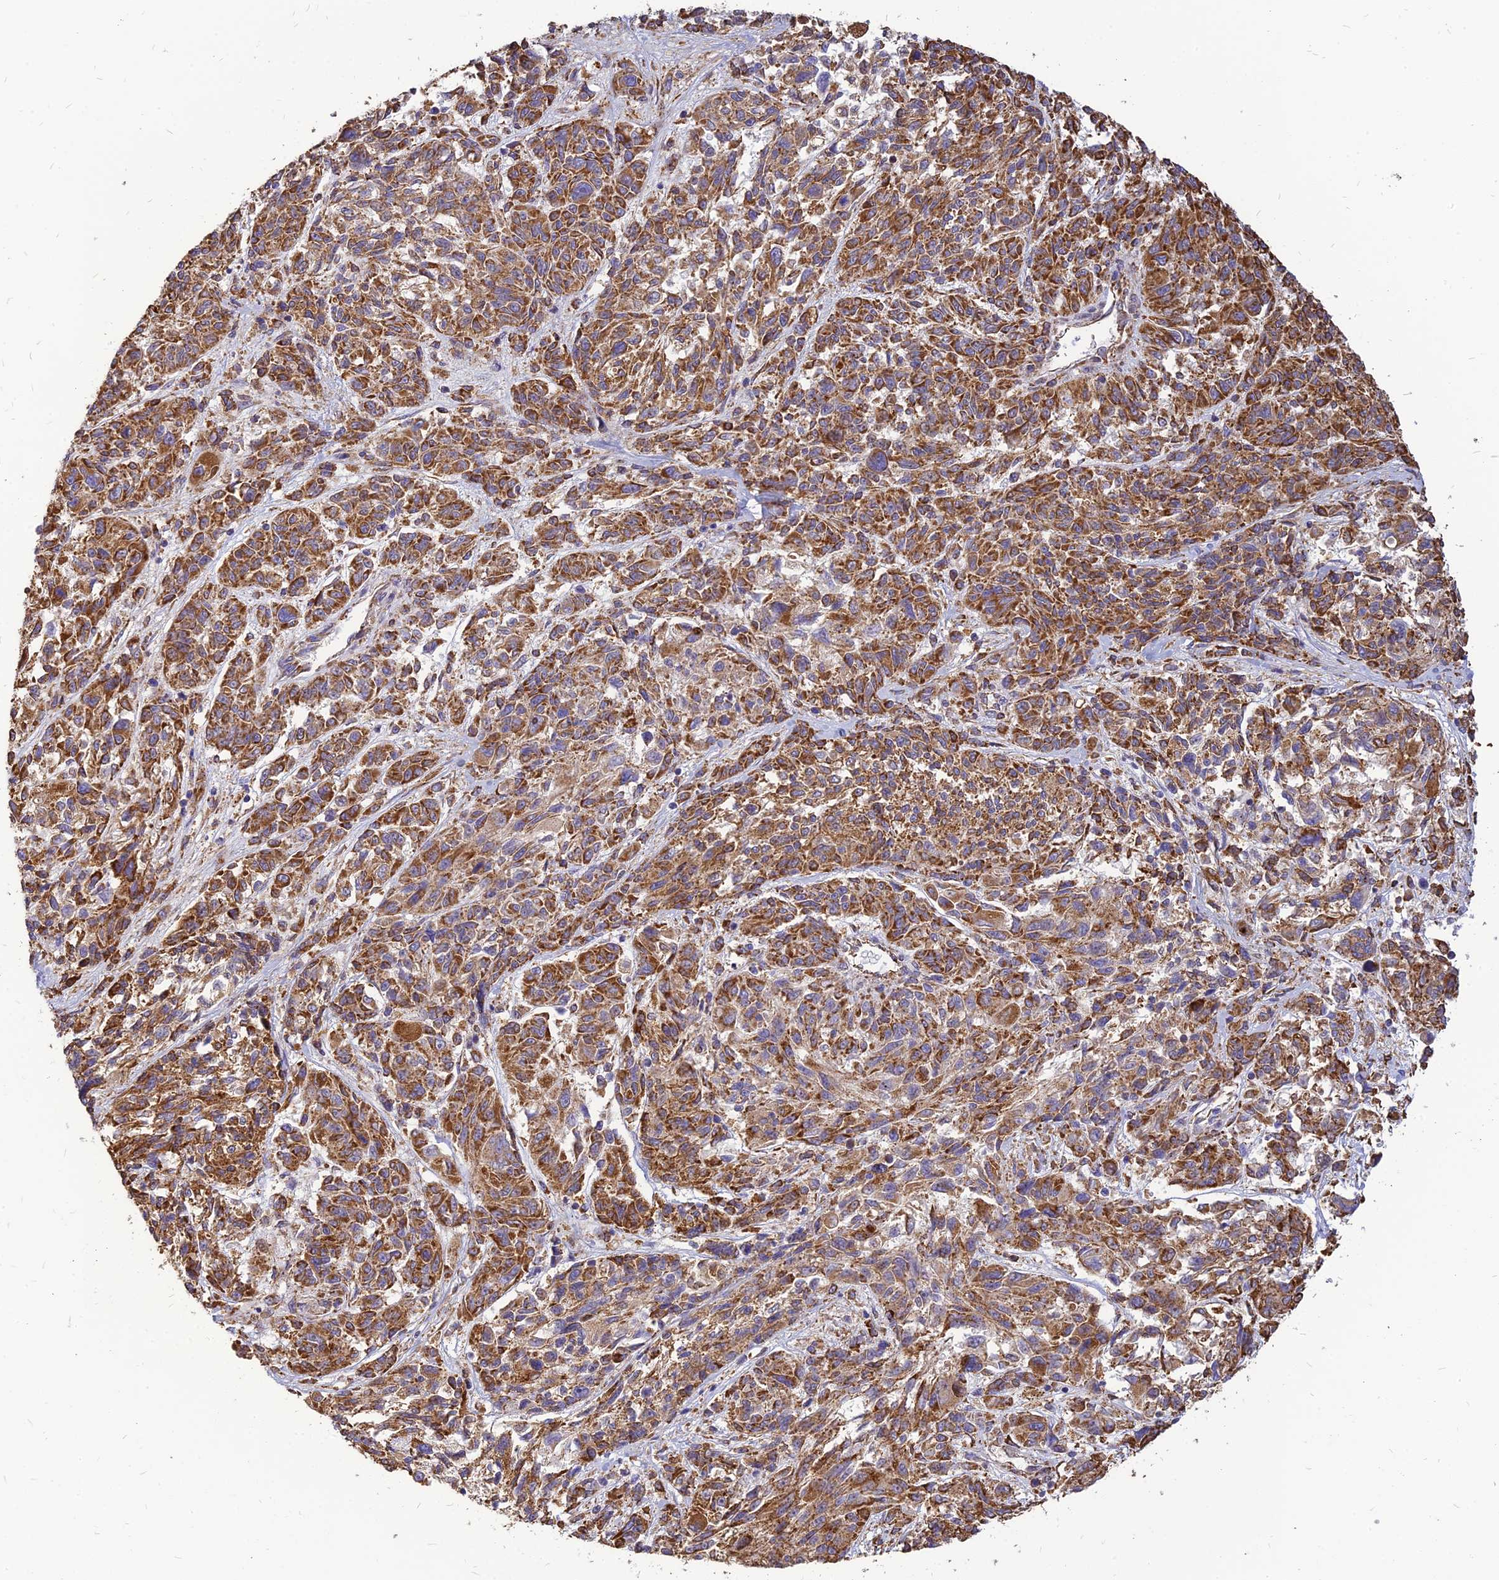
{"staining": {"intensity": "strong", "quantity": ">75%", "location": "cytoplasmic/membranous"}, "tissue": "melanoma", "cell_type": "Tumor cells", "image_type": "cancer", "snomed": [{"axis": "morphology", "description": "Malignant melanoma, NOS"}, {"axis": "topography", "description": "Skin"}], "caption": "Immunohistochemical staining of melanoma exhibits high levels of strong cytoplasmic/membranous expression in about >75% of tumor cells.", "gene": "THUMPD2", "patient": {"sex": "male", "age": 53}}